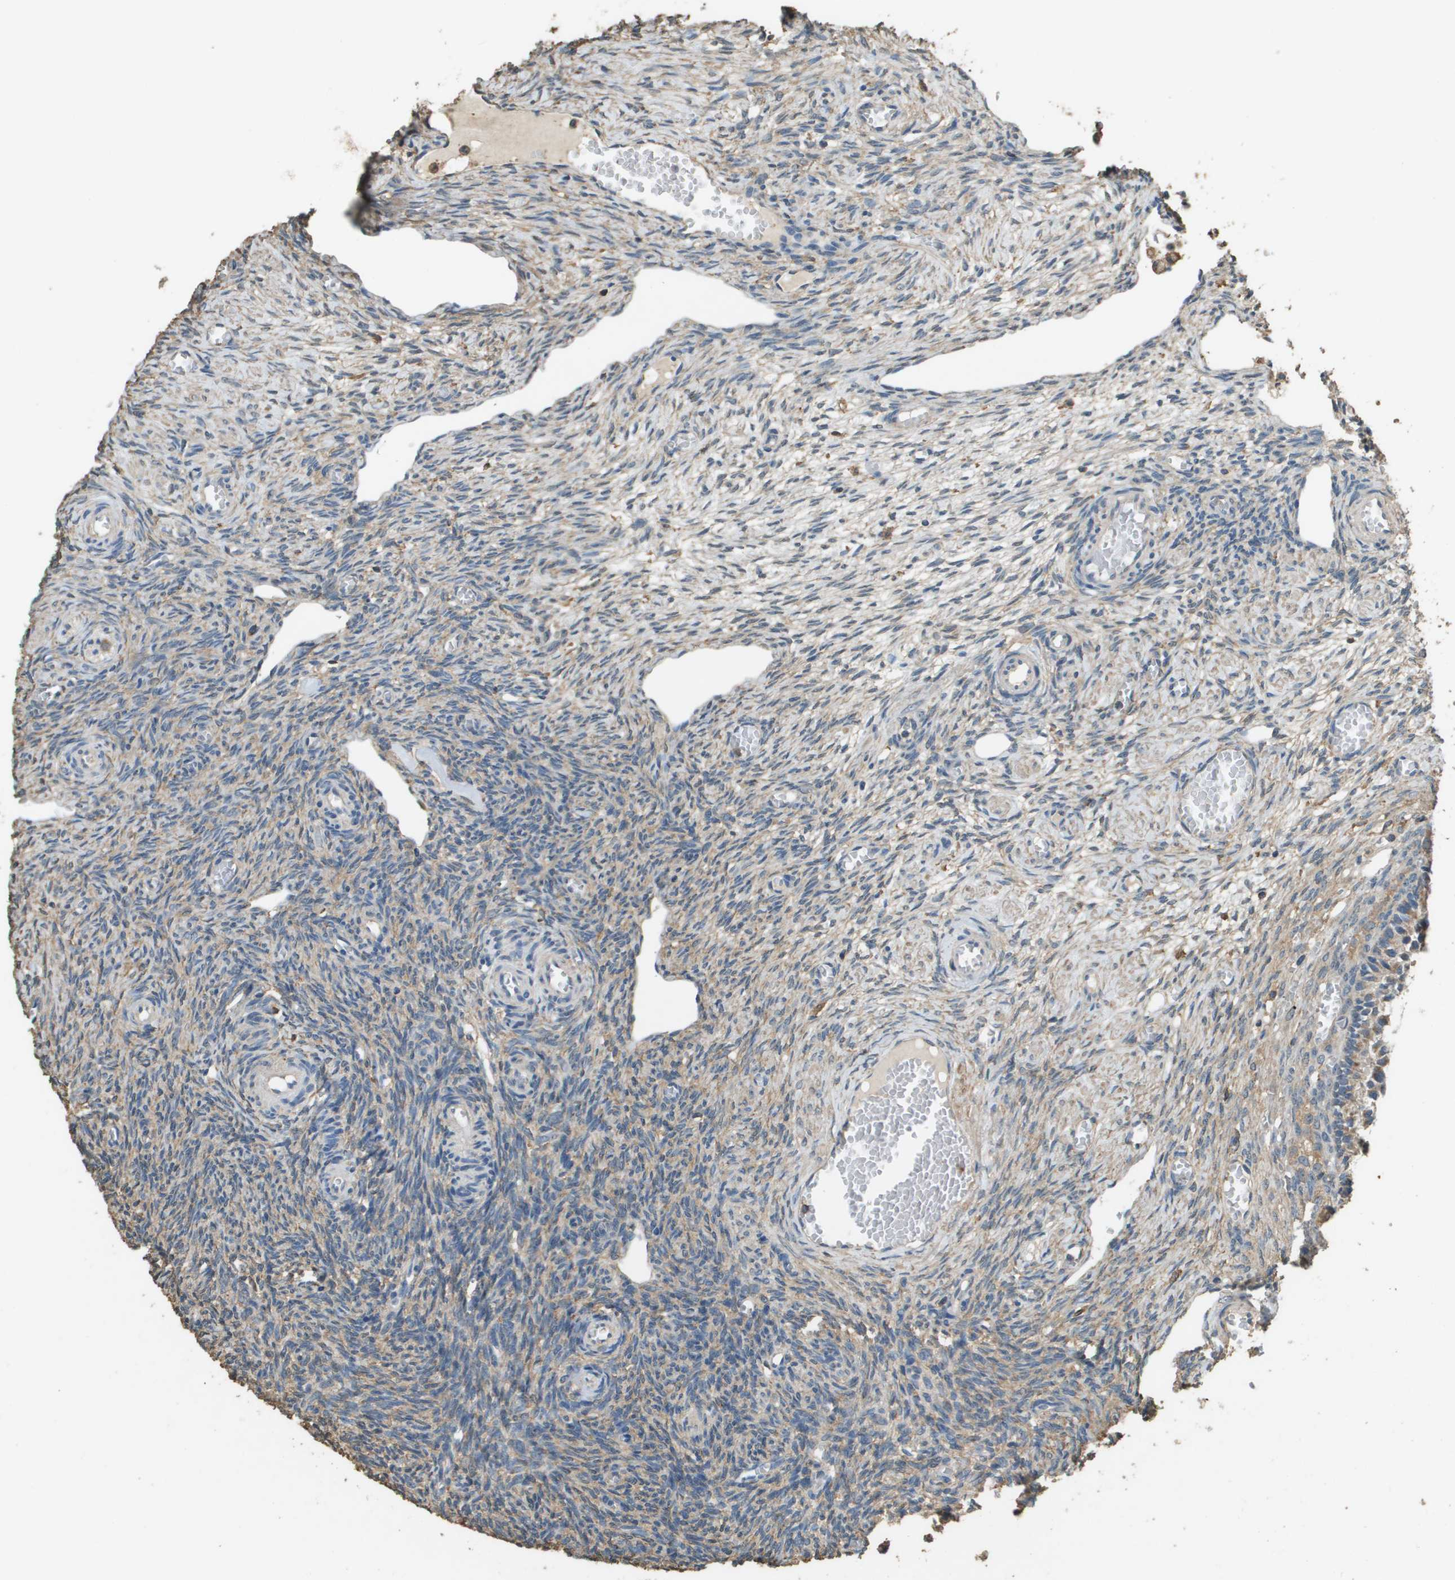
{"staining": {"intensity": "weak", "quantity": "<25%", "location": "cytoplasmic/membranous"}, "tissue": "ovary", "cell_type": "Ovarian stroma cells", "image_type": "normal", "snomed": [{"axis": "morphology", "description": "Normal tissue, NOS"}, {"axis": "topography", "description": "Ovary"}], "caption": "Immunohistochemistry image of unremarkable ovary: ovary stained with DAB (3,3'-diaminobenzidine) demonstrates no significant protein positivity in ovarian stroma cells. (IHC, brightfield microscopy, high magnification).", "gene": "MS4A7", "patient": {"sex": "female", "age": 27}}